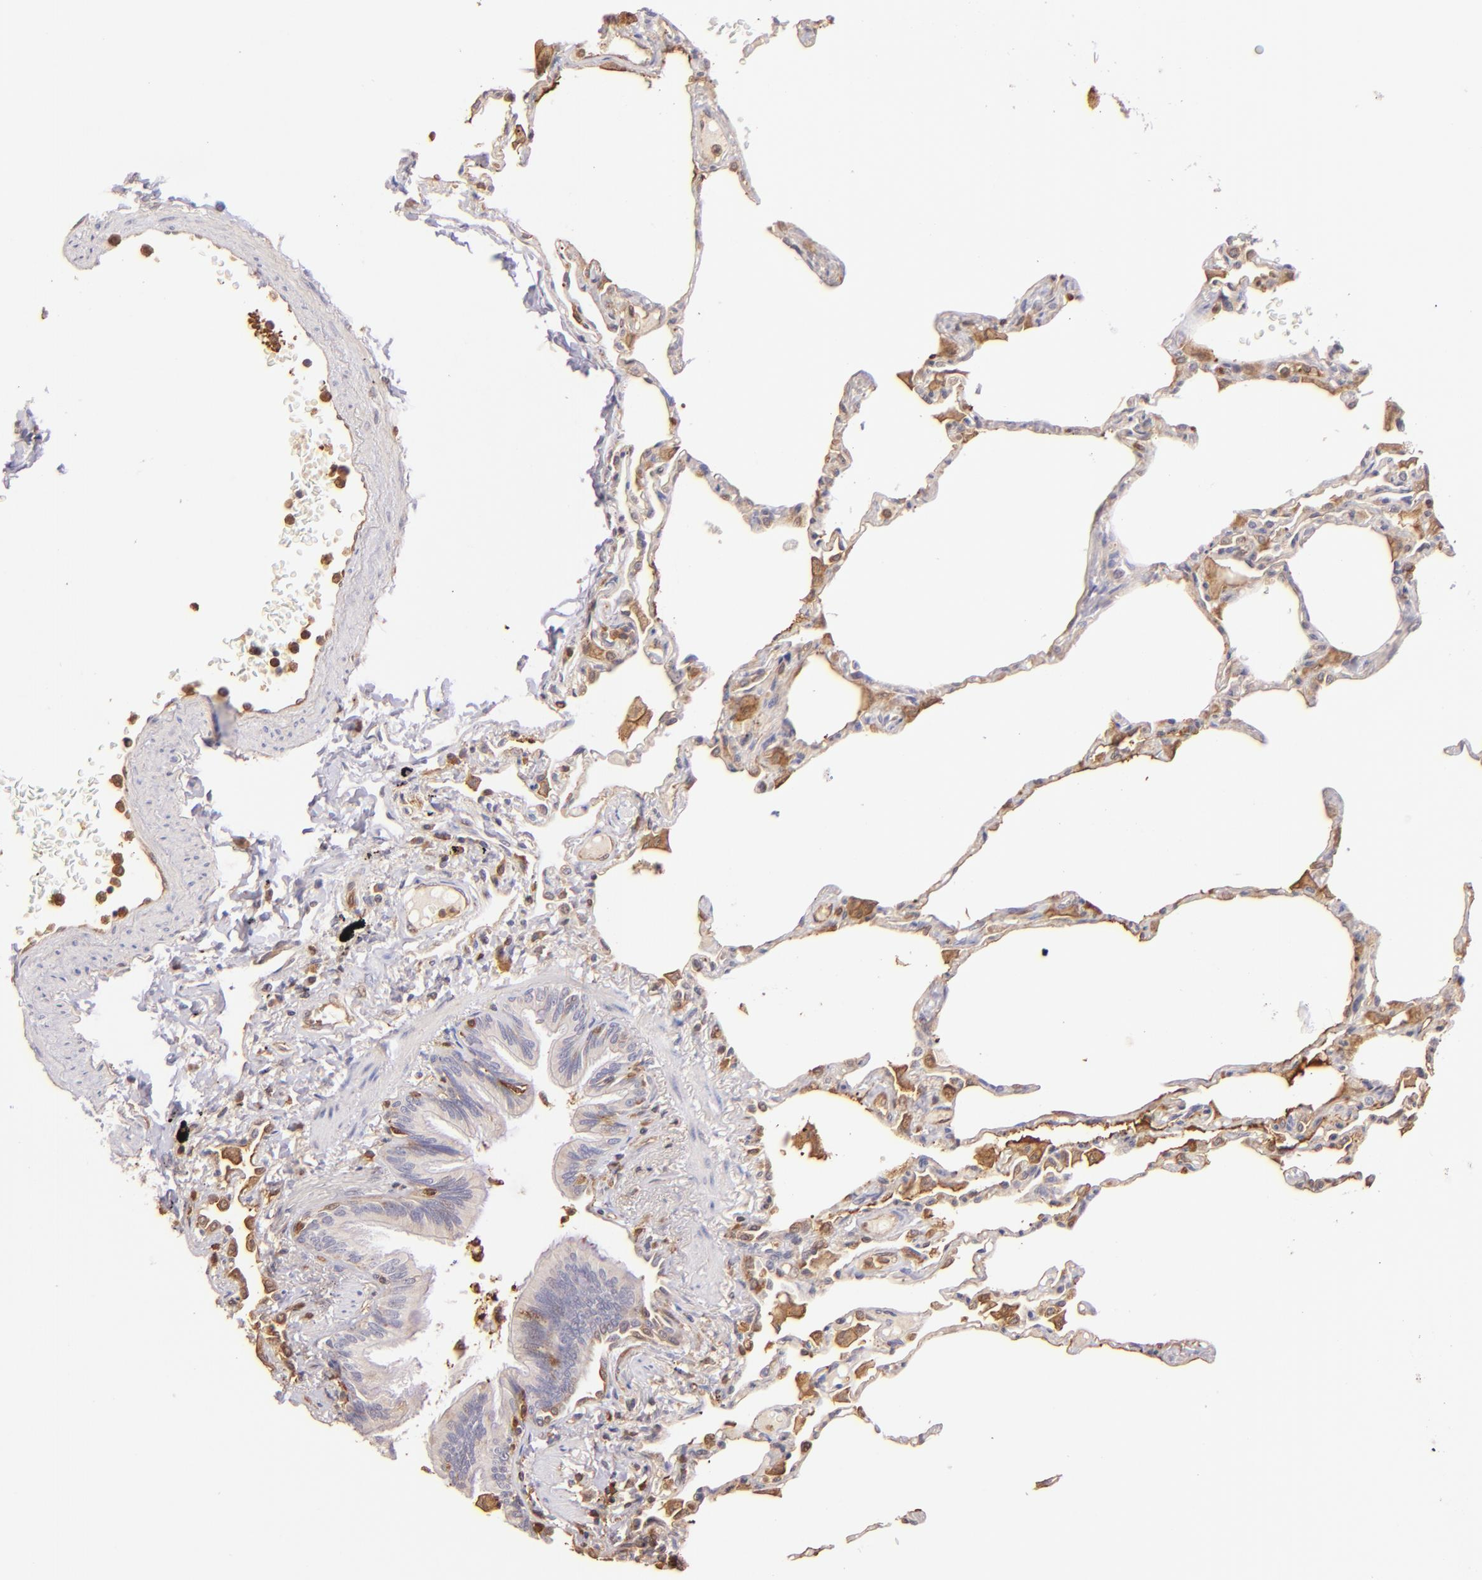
{"staining": {"intensity": "weak", "quantity": "25%-75%", "location": "cytoplasmic/membranous"}, "tissue": "lung", "cell_type": "Alveolar cells", "image_type": "normal", "snomed": [{"axis": "morphology", "description": "Normal tissue, NOS"}, {"axis": "topography", "description": "Lung"}], "caption": "This micrograph demonstrates IHC staining of normal human lung, with low weak cytoplasmic/membranous expression in about 25%-75% of alveolar cells.", "gene": "BTK", "patient": {"sex": "female", "age": 49}}